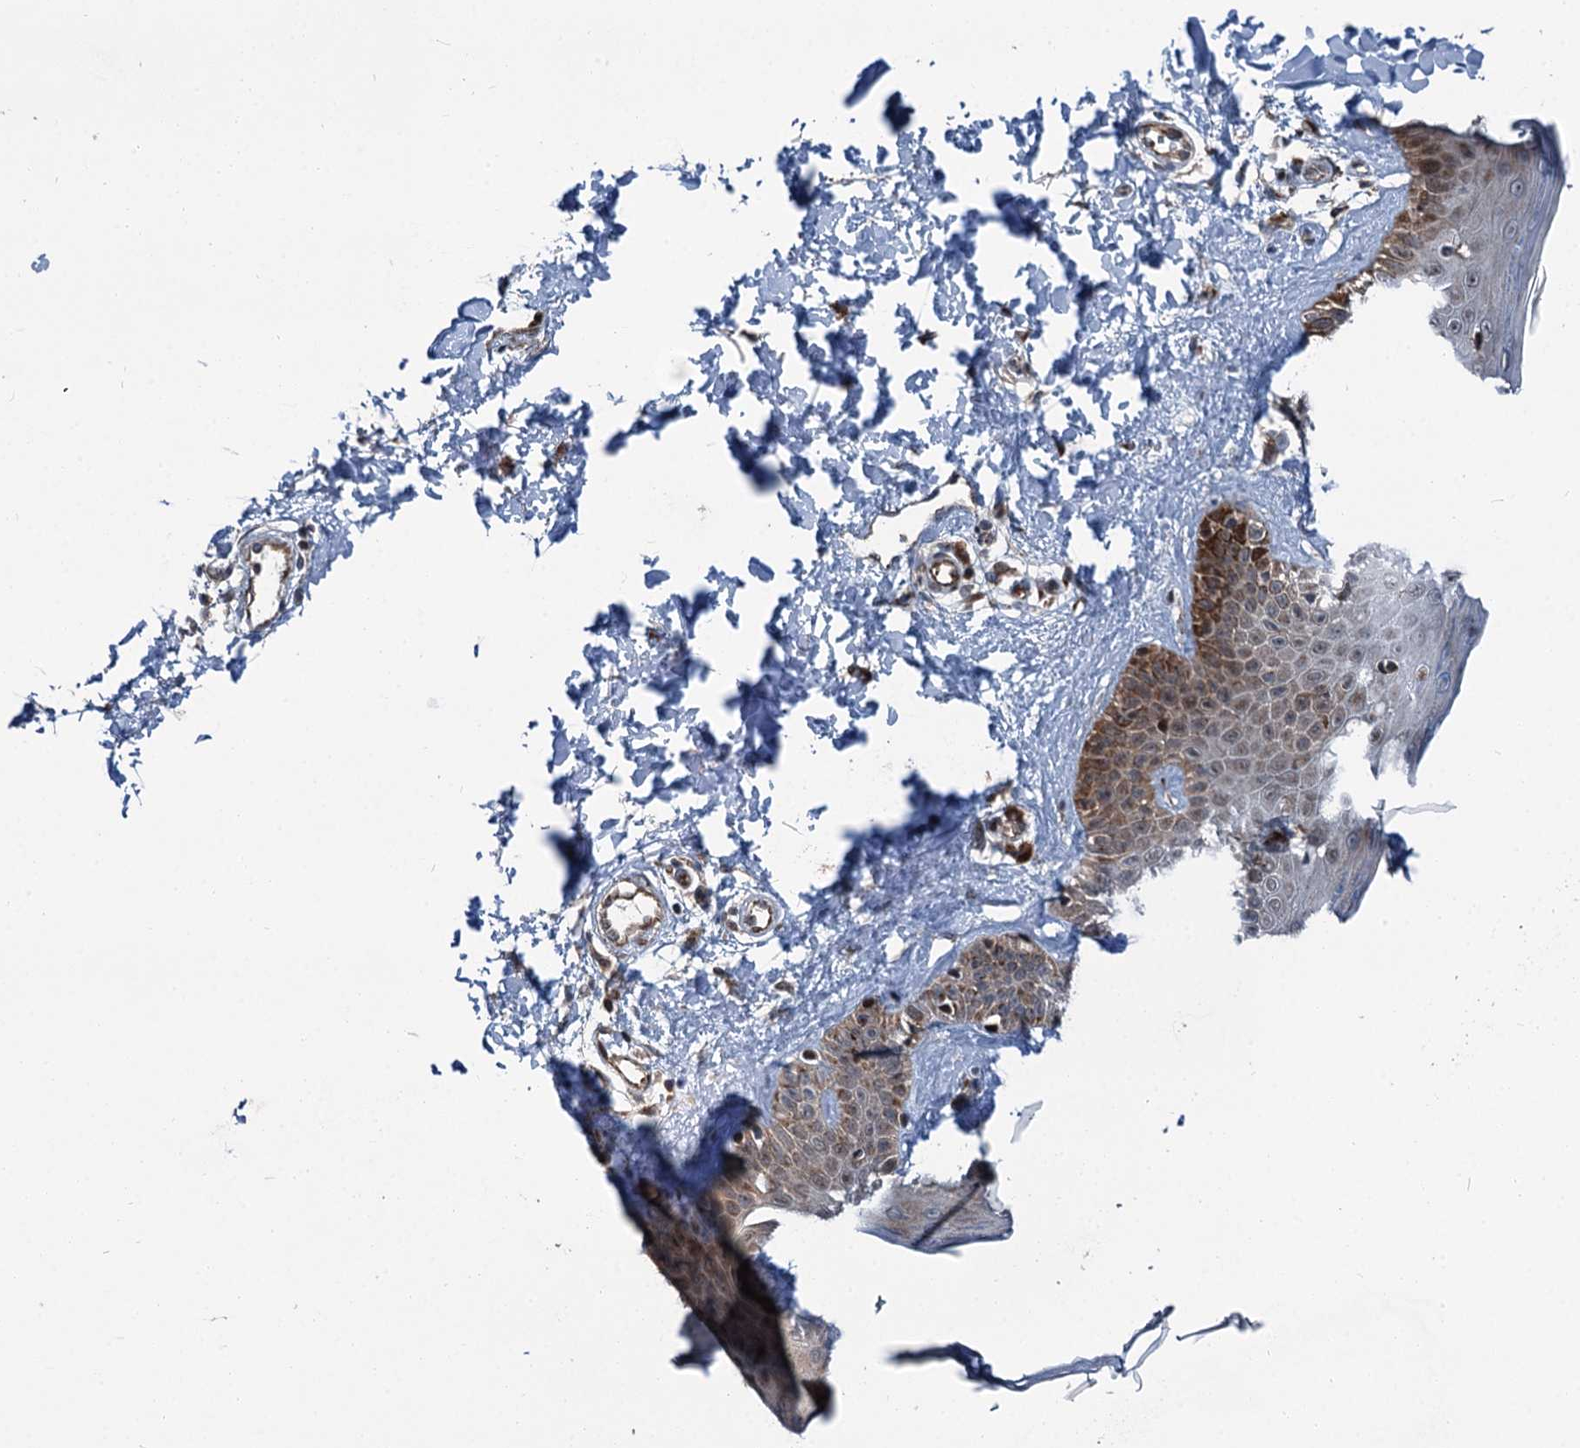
{"staining": {"intensity": "strong", "quantity": ">75%", "location": "cytoplasmic/membranous"}, "tissue": "skin", "cell_type": "Fibroblasts", "image_type": "normal", "snomed": [{"axis": "morphology", "description": "Normal tissue, NOS"}, {"axis": "topography", "description": "Skin"}], "caption": "Strong cytoplasmic/membranous staining for a protein is identified in approximately >75% of fibroblasts of normal skin using immunohistochemistry.", "gene": "POLR1D", "patient": {"sex": "male", "age": 52}}